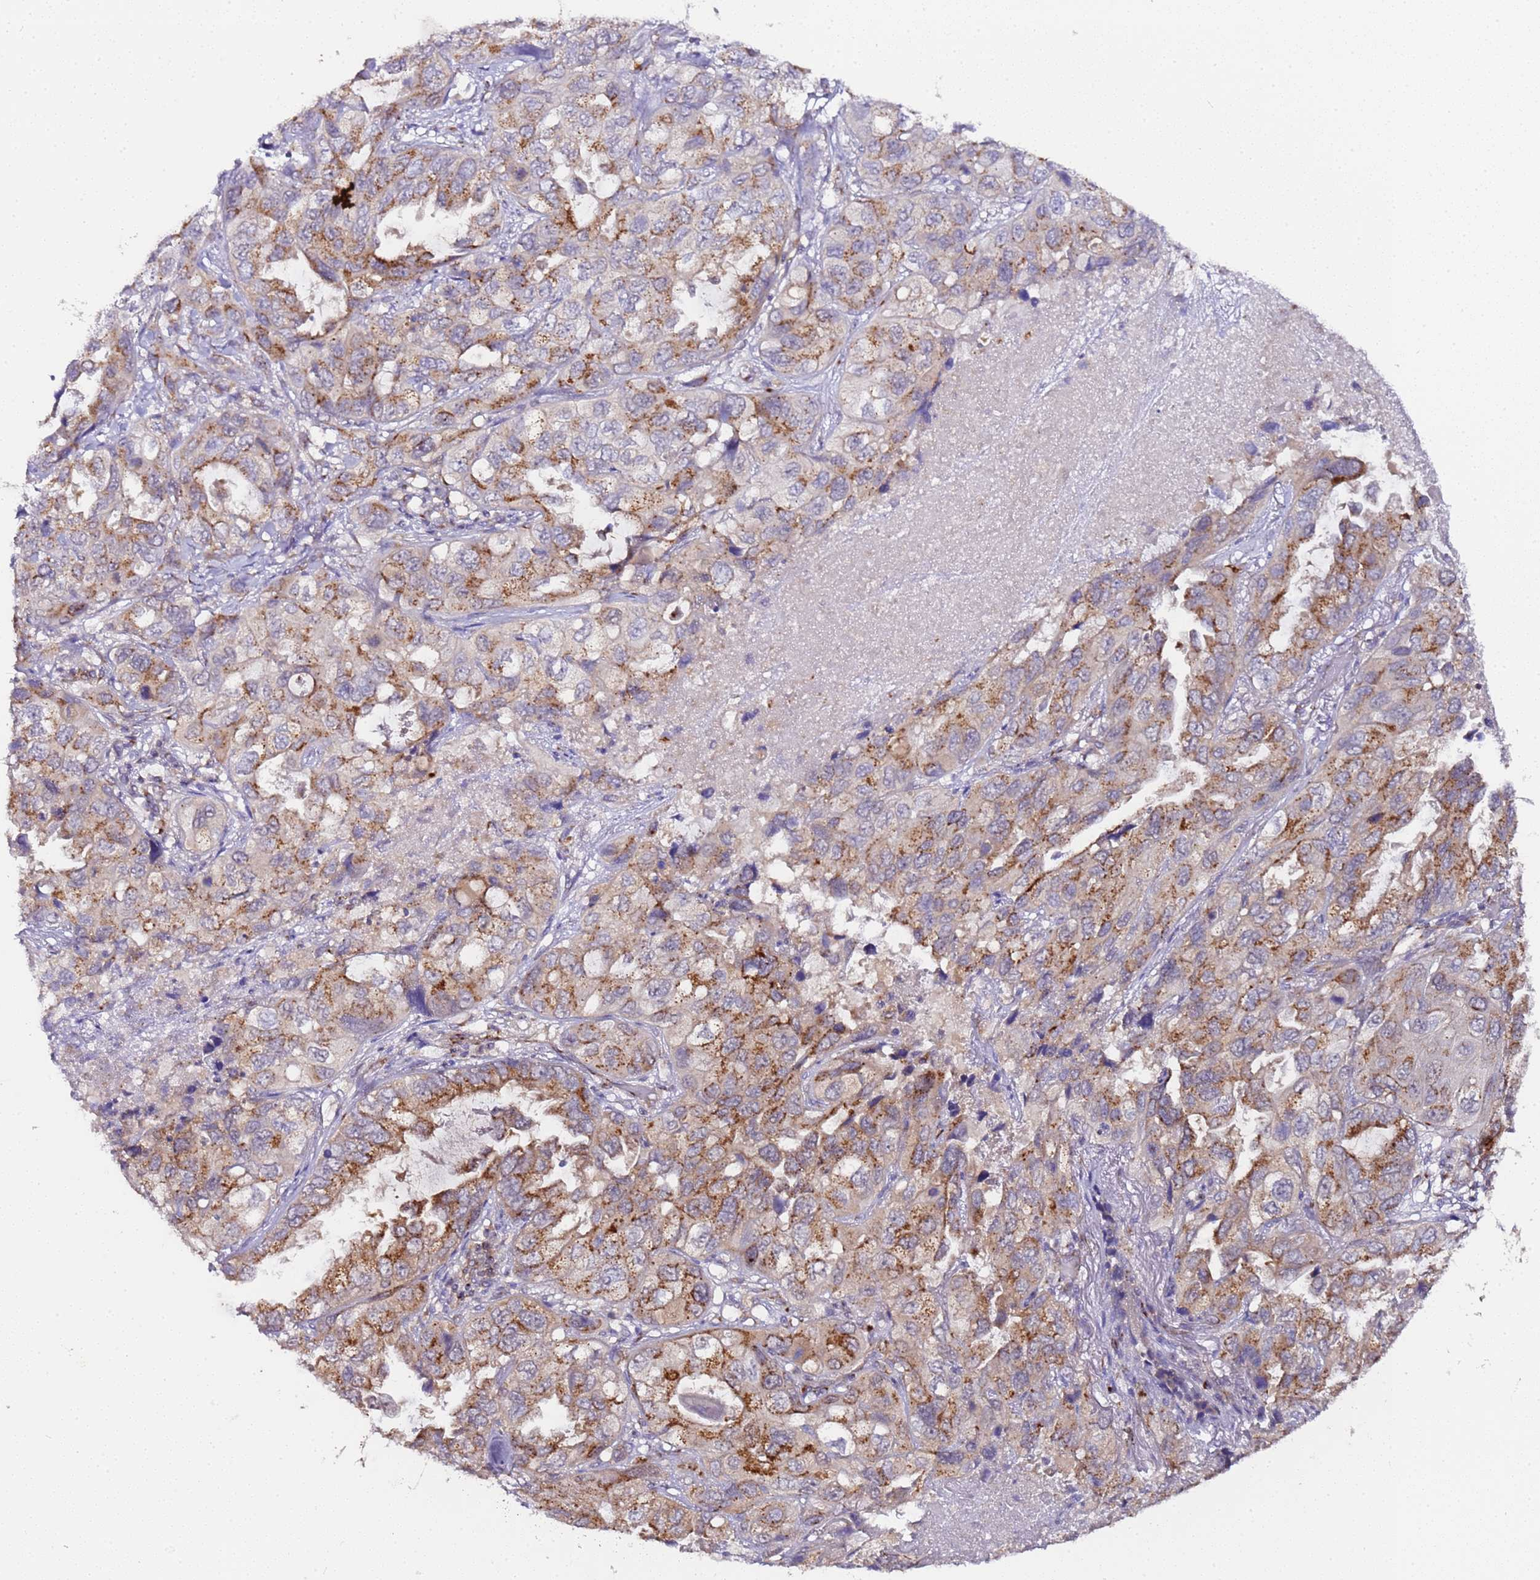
{"staining": {"intensity": "moderate", "quantity": "25%-75%", "location": "cytoplasmic/membranous"}, "tissue": "lung cancer", "cell_type": "Tumor cells", "image_type": "cancer", "snomed": [{"axis": "morphology", "description": "Squamous cell carcinoma, NOS"}, {"axis": "topography", "description": "Lung"}], "caption": "Immunohistochemical staining of human lung cancer (squamous cell carcinoma) exhibits moderate cytoplasmic/membranous protein expression in approximately 25%-75% of tumor cells.", "gene": "MRPL49", "patient": {"sex": "female", "age": 73}}